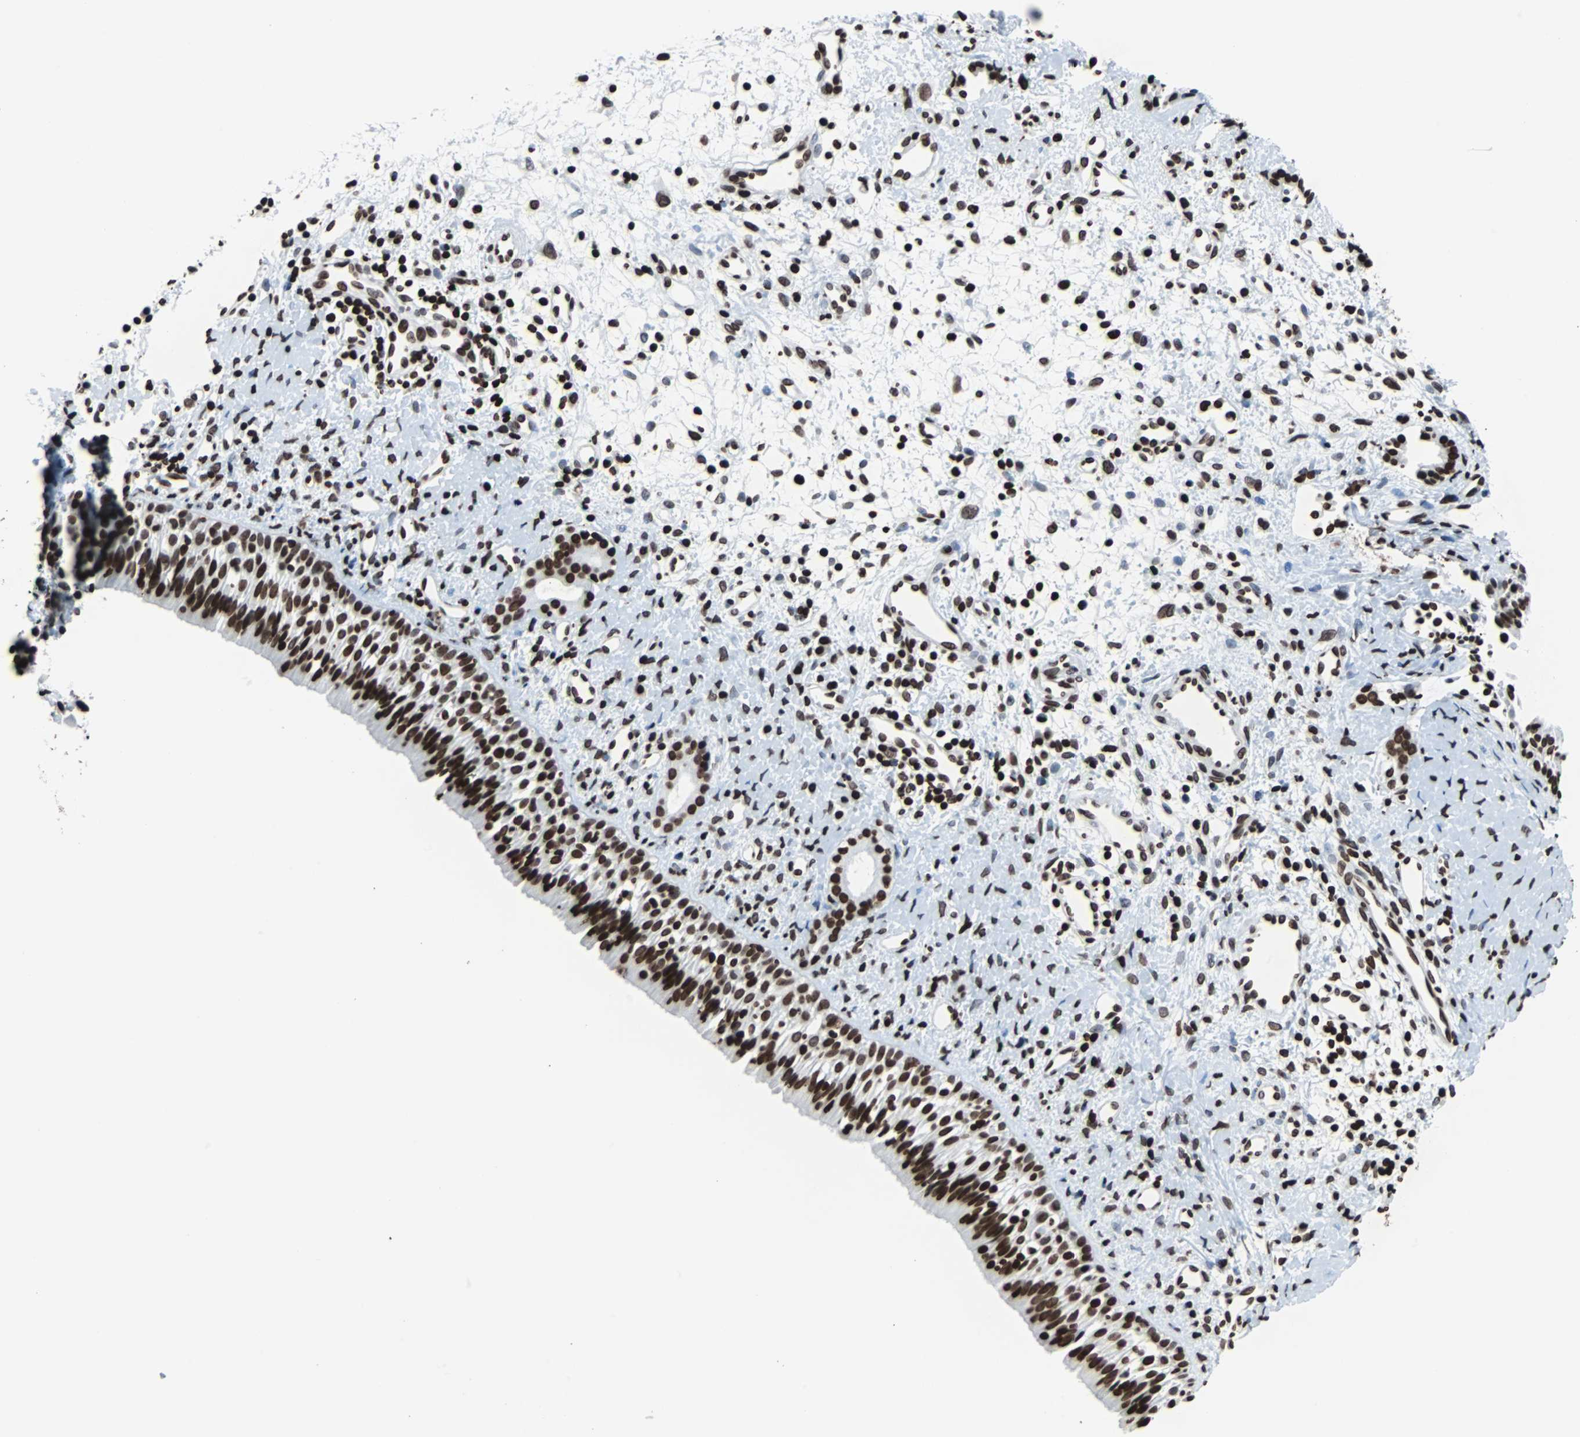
{"staining": {"intensity": "strong", "quantity": ">75%", "location": "nuclear"}, "tissue": "nasopharynx", "cell_type": "Respiratory epithelial cells", "image_type": "normal", "snomed": [{"axis": "morphology", "description": "Normal tissue, NOS"}, {"axis": "topography", "description": "Nasopharynx"}], "caption": "The micrograph exhibits staining of normal nasopharynx, revealing strong nuclear protein expression (brown color) within respiratory epithelial cells. Nuclei are stained in blue.", "gene": "H2BC18", "patient": {"sex": "male", "age": 22}}